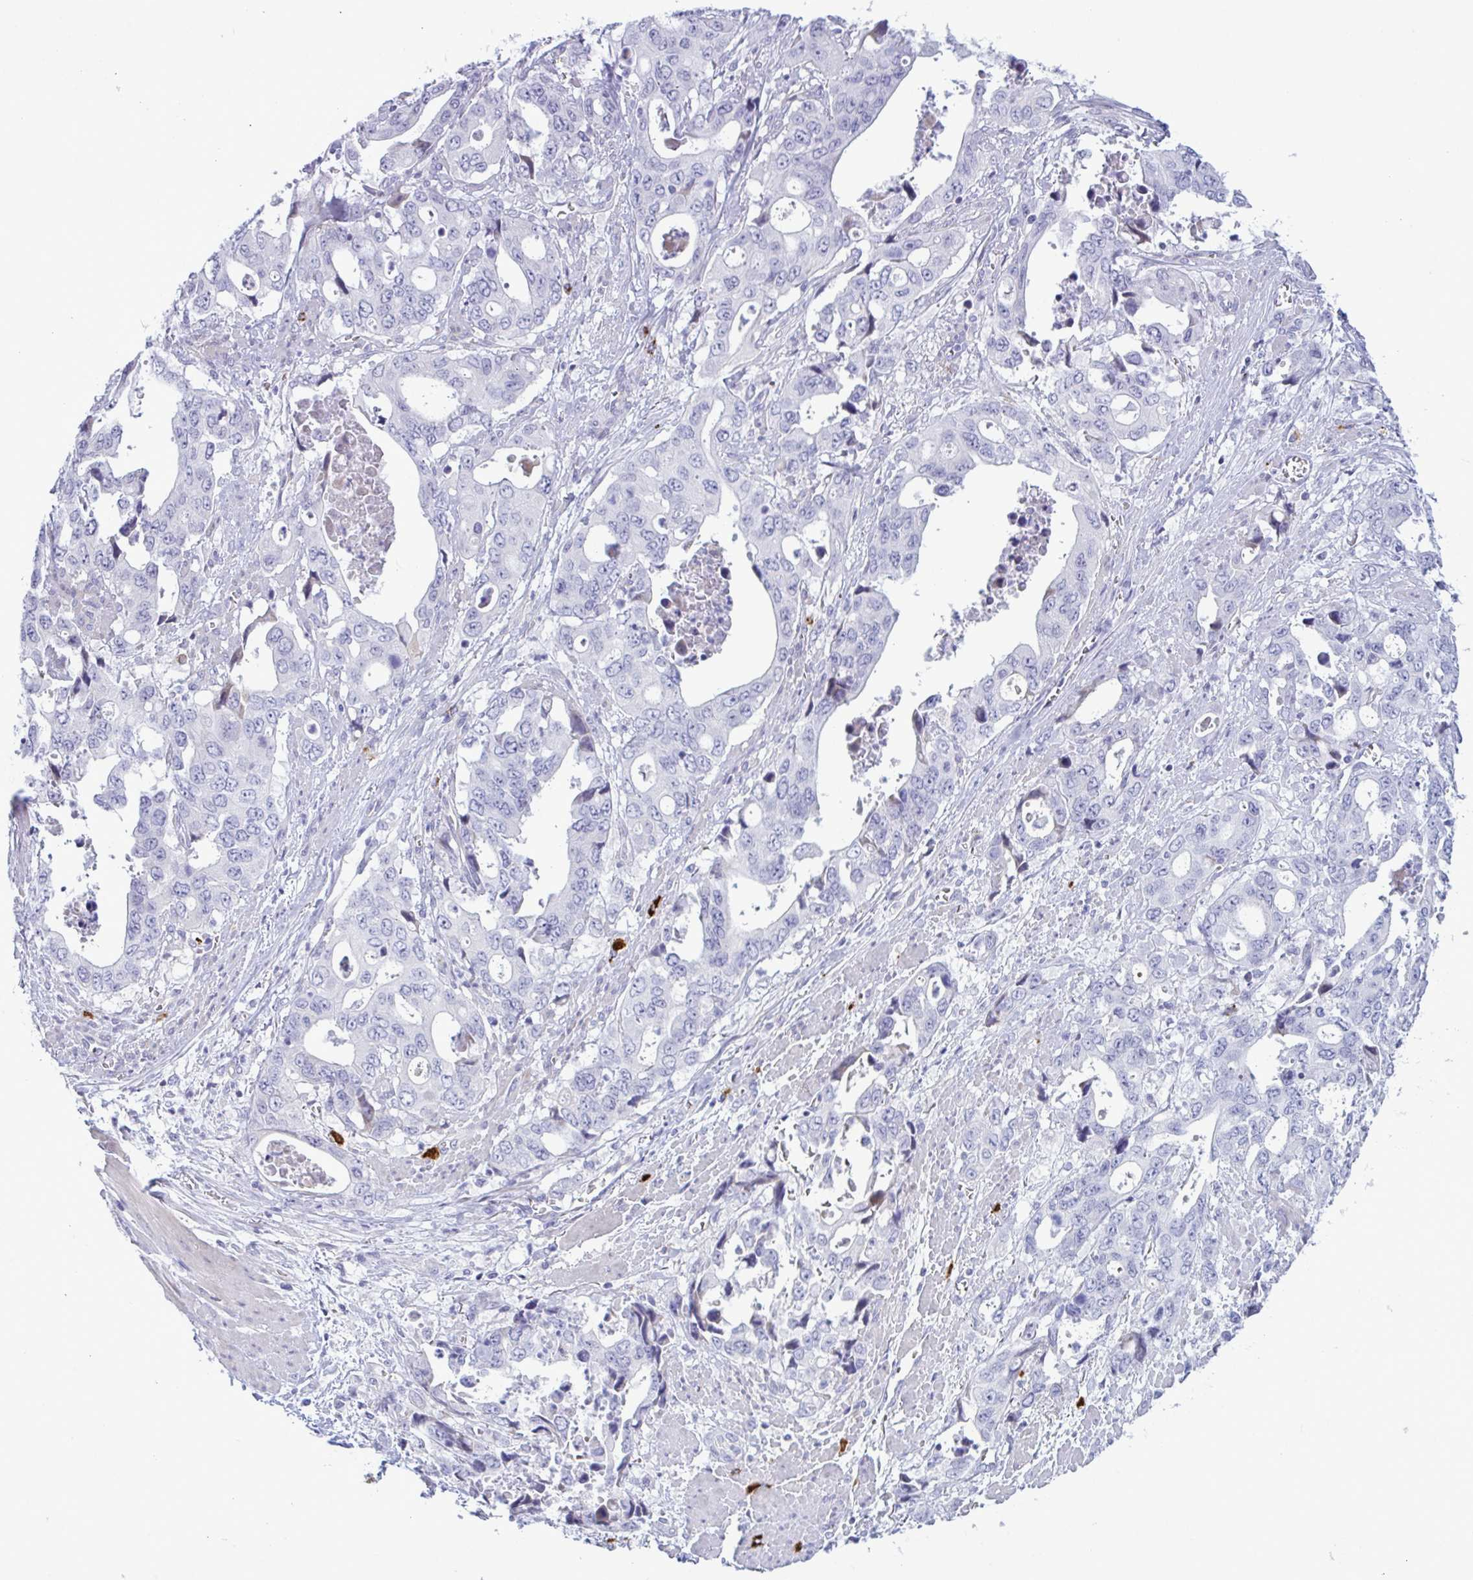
{"staining": {"intensity": "negative", "quantity": "none", "location": "none"}, "tissue": "stomach cancer", "cell_type": "Tumor cells", "image_type": "cancer", "snomed": [{"axis": "morphology", "description": "Adenocarcinoma, NOS"}, {"axis": "topography", "description": "Stomach, upper"}], "caption": "Tumor cells show no significant protein expression in stomach cancer (adenocarcinoma). Brightfield microscopy of IHC stained with DAB (3,3'-diaminobenzidine) (brown) and hematoxylin (blue), captured at high magnification.", "gene": "ZNF684", "patient": {"sex": "male", "age": 74}}